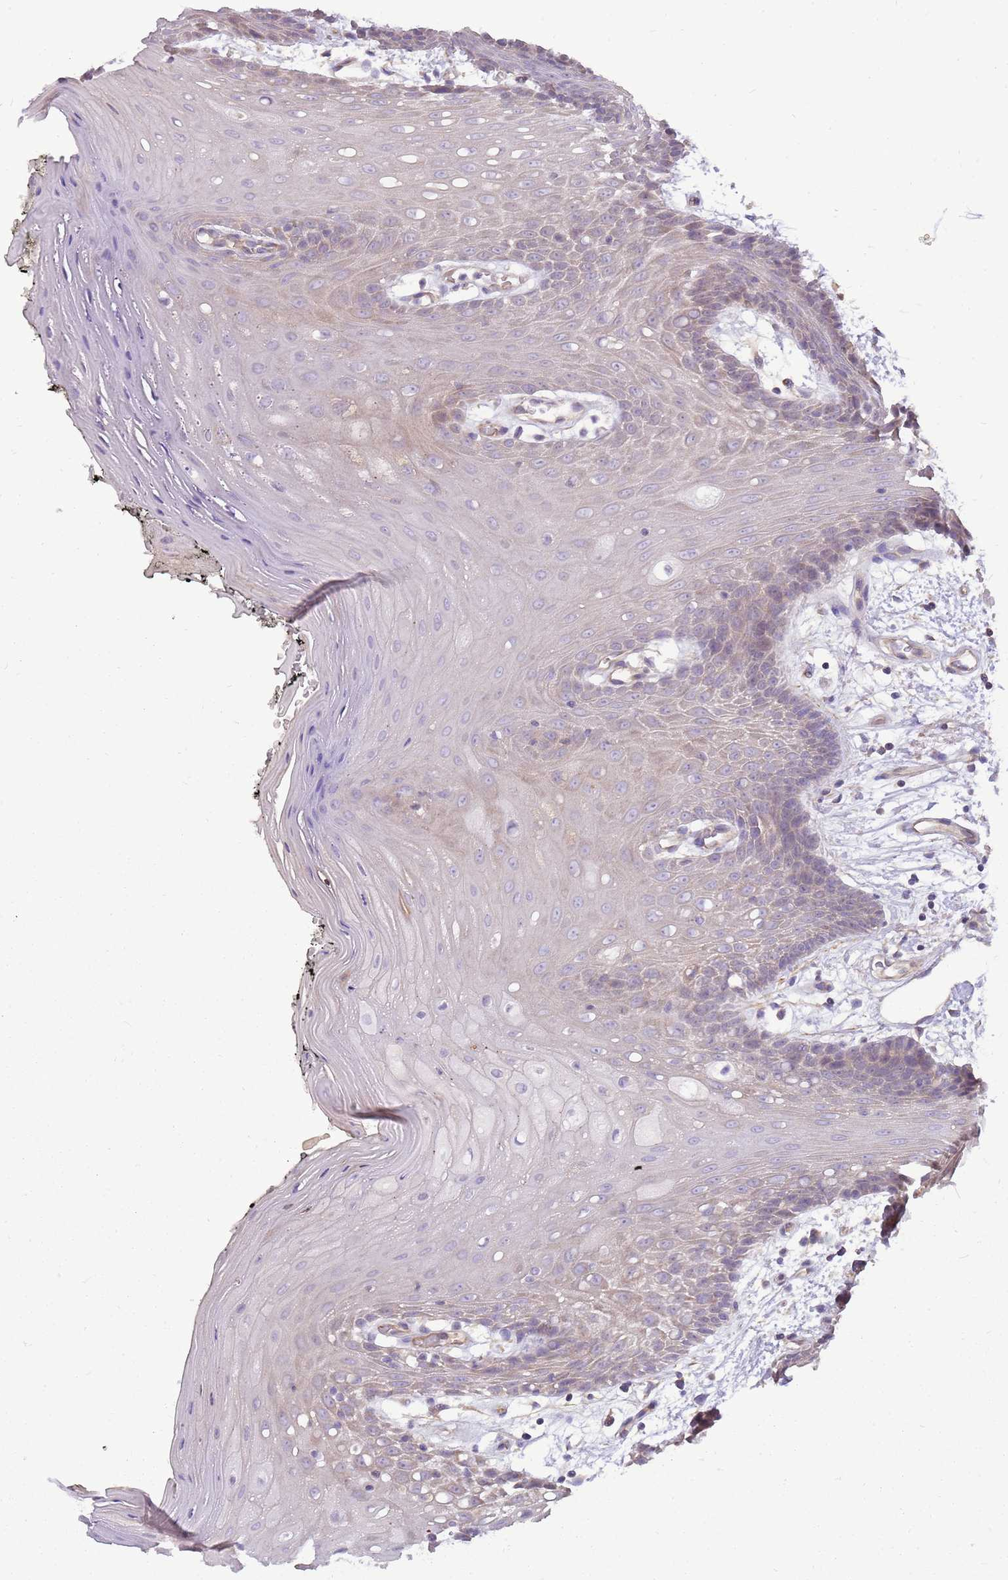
{"staining": {"intensity": "weak", "quantity": "<25%", "location": "cytoplasmic/membranous"}, "tissue": "oral mucosa", "cell_type": "Squamous epithelial cells", "image_type": "normal", "snomed": [{"axis": "morphology", "description": "Normal tissue, NOS"}, {"axis": "topography", "description": "Oral tissue"}, {"axis": "topography", "description": "Tounge, NOS"}], "caption": "Human oral mucosa stained for a protein using immunohistochemistry reveals no expression in squamous epithelial cells.", "gene": "WASHC4", "patient": {"sex": "female", "age": 59}}